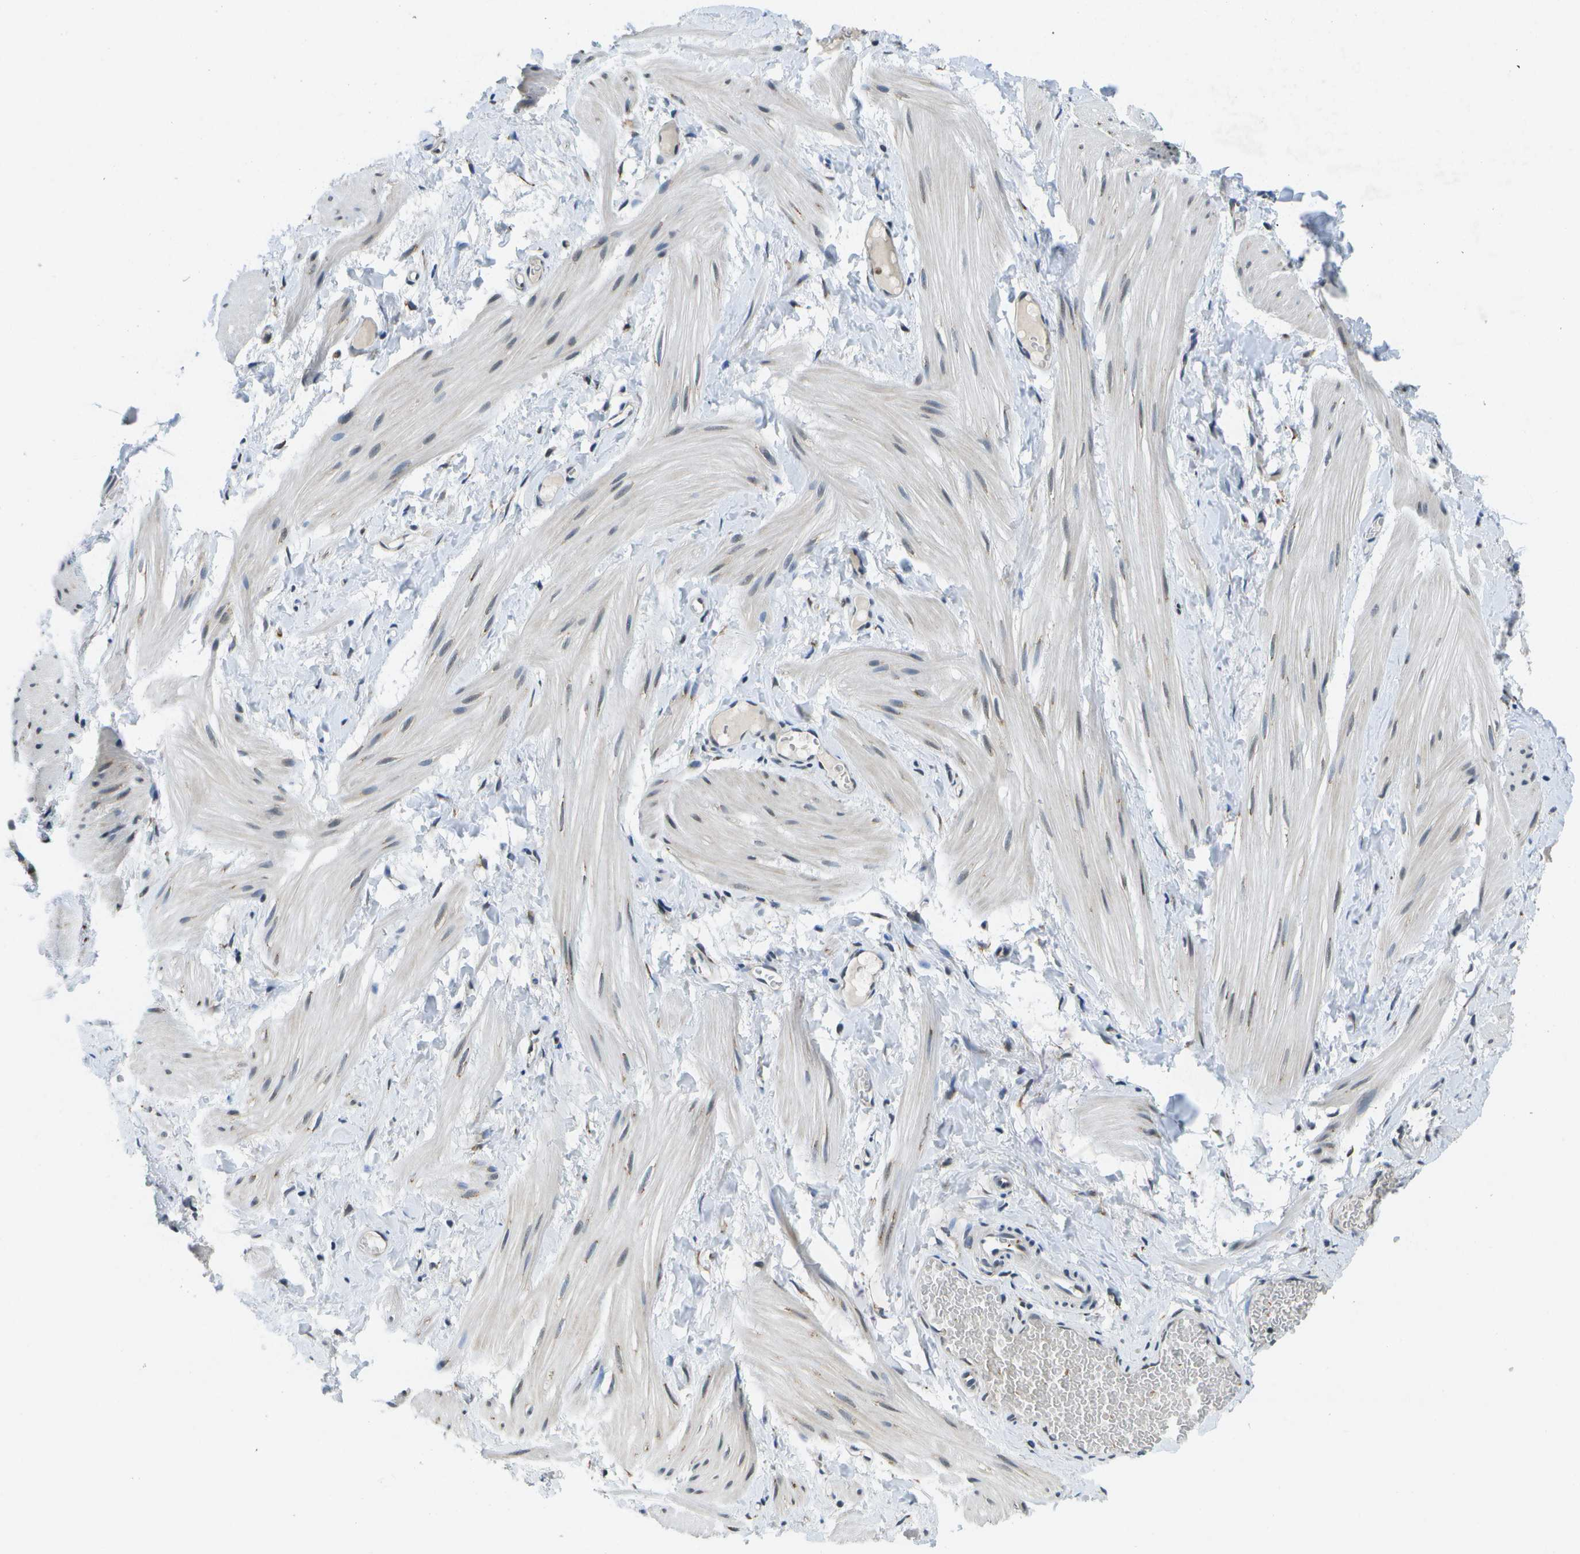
{"staining": {"intensity": "weak", "quantity": "<25%", "location": "cytoplasmic/membranous"}, "tissue": "smooth muscle", "cell_type": "Smooth muscle cells", "image_type": "normal", "snomed": [{"axis": "morphology", "description": "Normal tissue, NOS"}, {"axis": "topography", "description": "Smooth muscle"}], "caption": "Photomicrograph shows no protein staining in smooth muscle cells of unremarkable smooth muscle.", "gene": "DSE", "patient": {"sex": "male", "age": 16}}